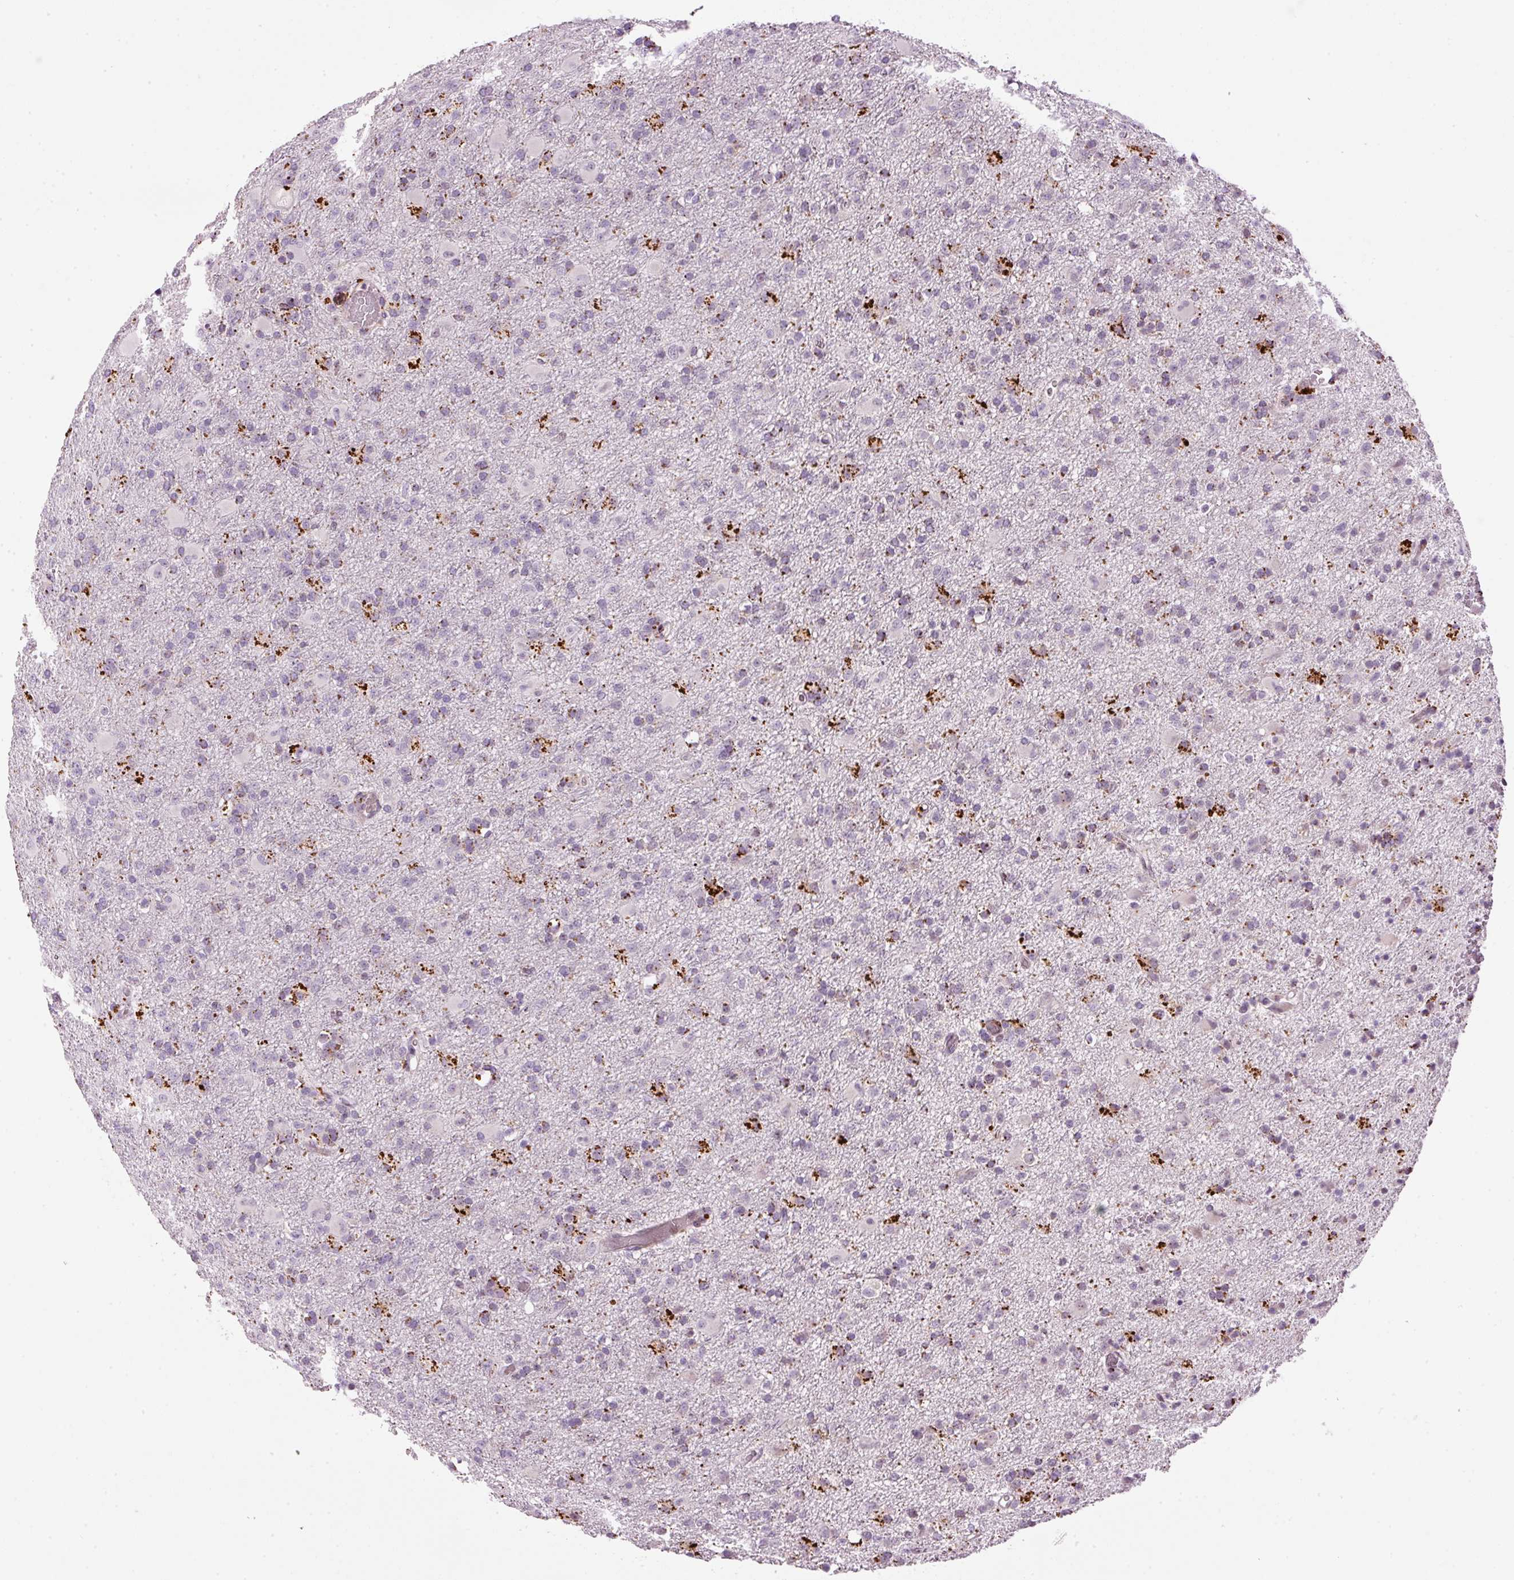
{"staining": {"intensity": "negative", "quantity": "none", "location": "none"}, "tissue": "glioma", "cell_type": "Tumor cells", "image_type": "cancer", "snomed": [{"axis": "morphology", "description": "Glioma, malignant, Low grade"}, {"axis": "topography", "description": "Brain"}], "caption": "Immunohistochemical staining of human glioma demonstrates no significant staining in tumor cells.", "gene": "ZNF639", "patient": {"sex": "male", "age": 65}}